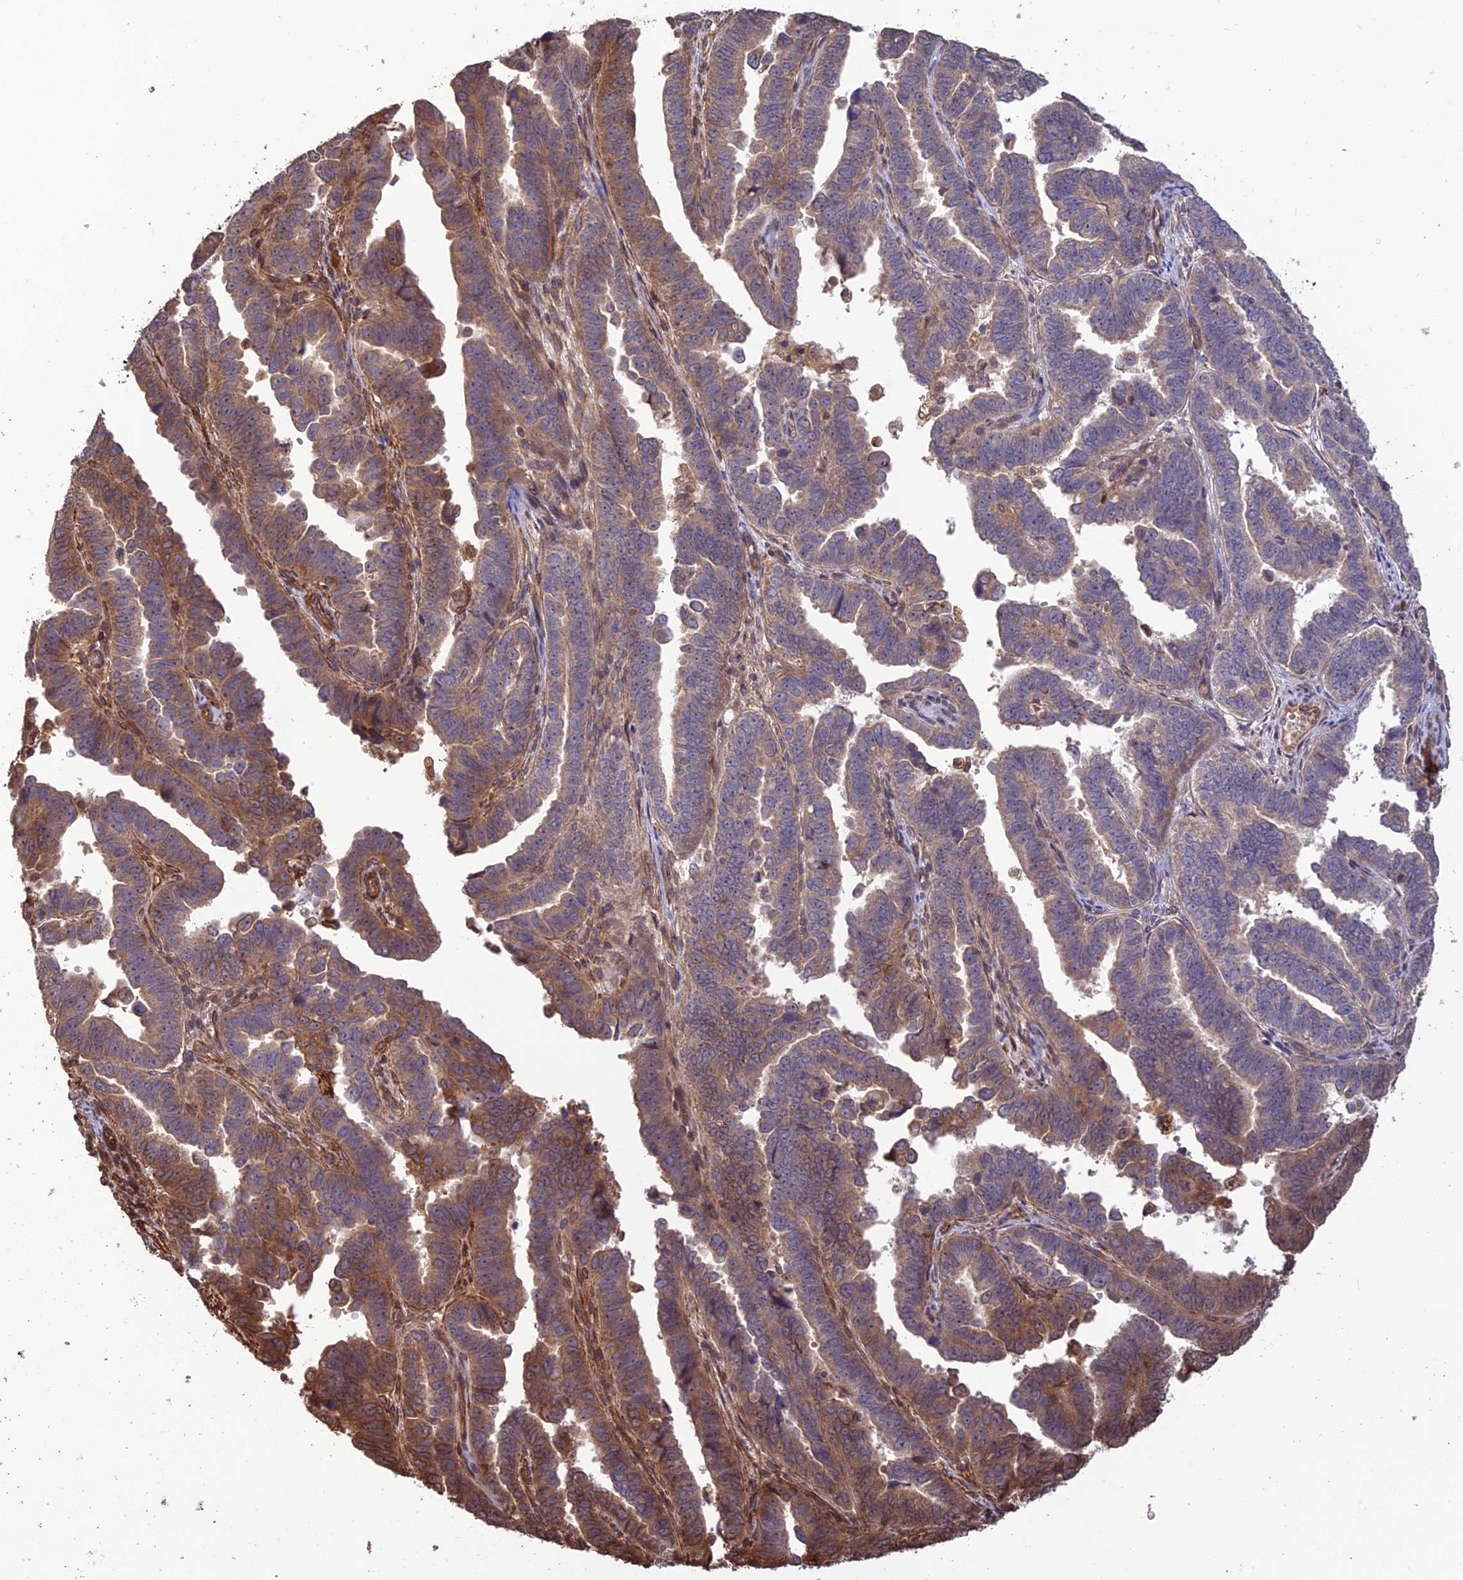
{"staining": {"intensity": "moderate", "quantity": "25%-75%", "location": "cytoplasmic/membranous"}, "tissue": "endometrial cancer", "cell_type": "Tumor cells", "image_type": "cancer", "snomed": [{"axis": "morphology", "description": "Adenocarcinoma, NOS"}, {"axis": "topography", "description": "Endometrium"}], "caption": "Endometrial adenocarcinoma stained for a protein (brown) exhibits moderate cytoplasmic/membranous positive expression in about 25%-75% of tumor cells.", "gene": "CREBL2", "patient": {"sex": "female", "age": 75}}